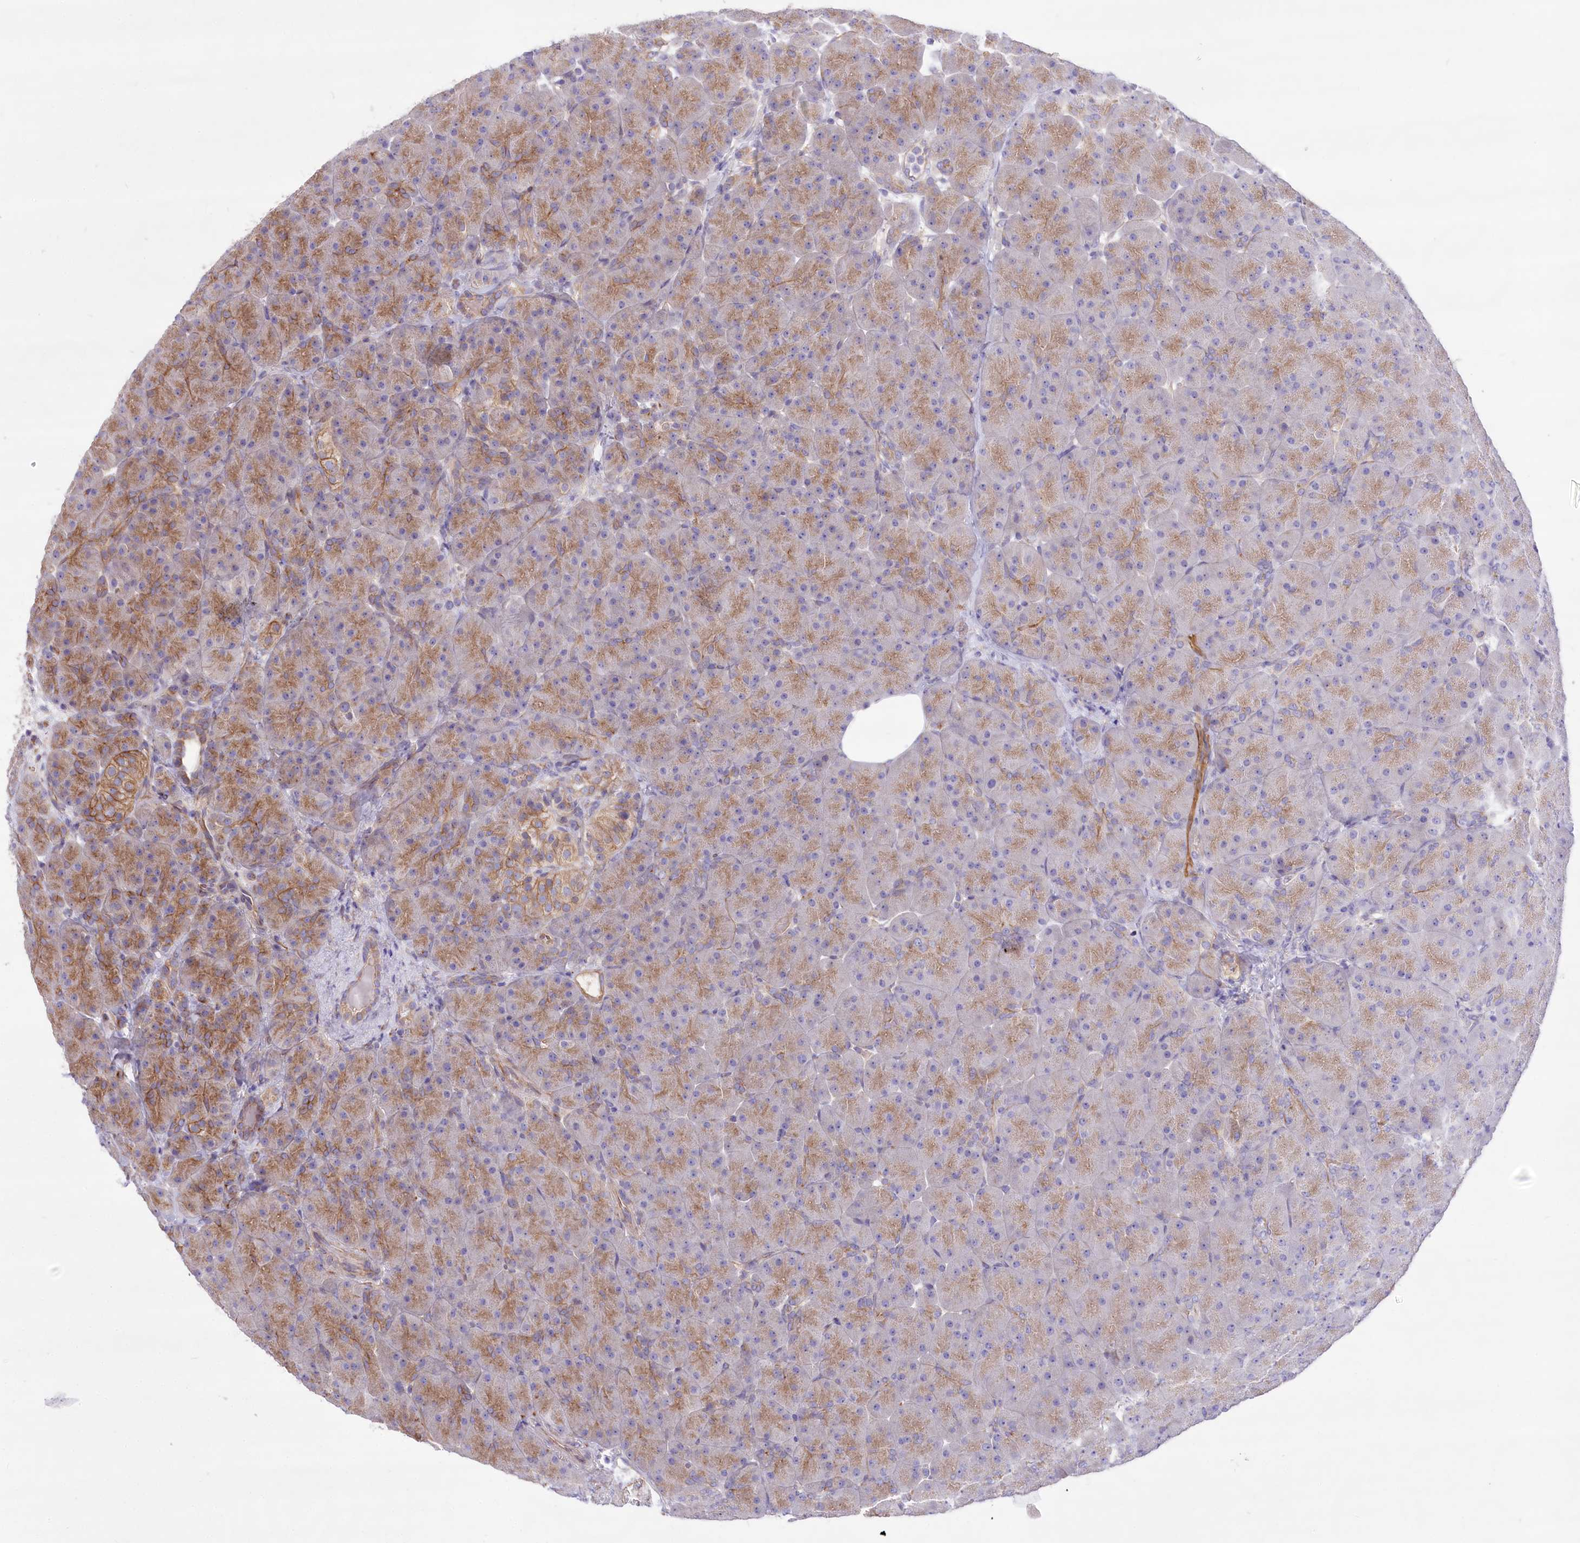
{"staining": {"intensity": "moderate", "quantity": "25%-75%", "location": "cytoplasmic/membranous"}, "tissue": "pancreas", "cell_type": "Exocrine glandular cells", "image_type": "normal", "snomed": [{"axis": "morphology", "description": "Normal tissue, NOS"}, {"axis": "topography", "description": "Pancreas"}], "caption": "The immunohistochemical stain highlights moderate cytoplasmic/membranous staining in exocrine glandular cells of normal pancreas. Nuclei are stained in blue.", "gene": "LRRC34", "patient": {"sex": "male", "age": 66}}